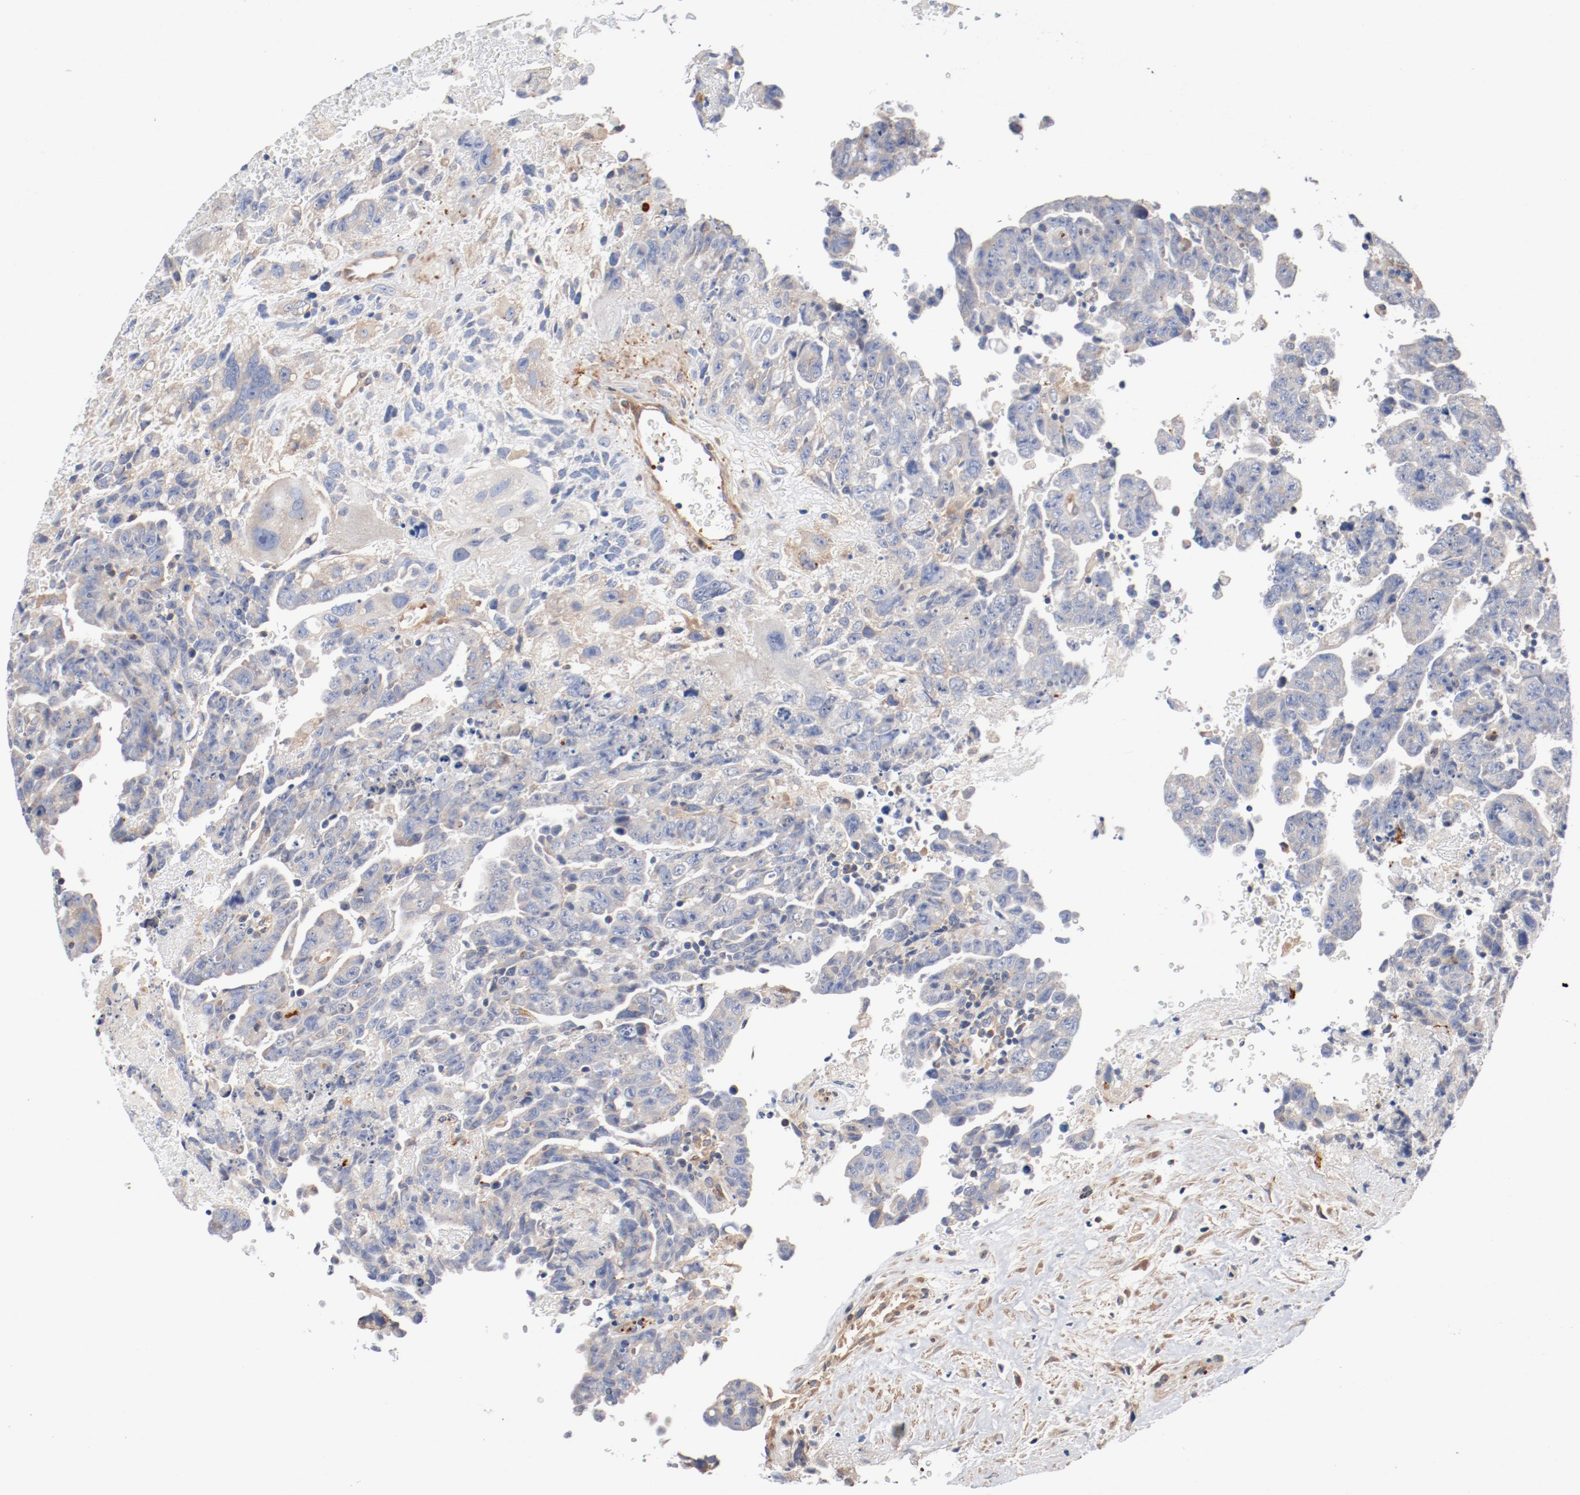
{"staining": {"intensity": "weak", "quantity": "<25%", "location": "cytoplasmic/membranous"}, "tissue": "testis cancer", "cell_type": "Tumor cells", "image_type": "cancer", "snomed": [{"axis": "morphology", "description": "Carcinoma, Embryonal, NOS"}, {"axis": "topography", "description": "Testis"}], "caption": "A high-resolution micrograph shows immunohistochemistry staining of testis cancer (embryonal carcinoma), which shows no significant expression in tumor cells.", "gene": "ILK", "patient": {"sex": "male", "age": 28}}